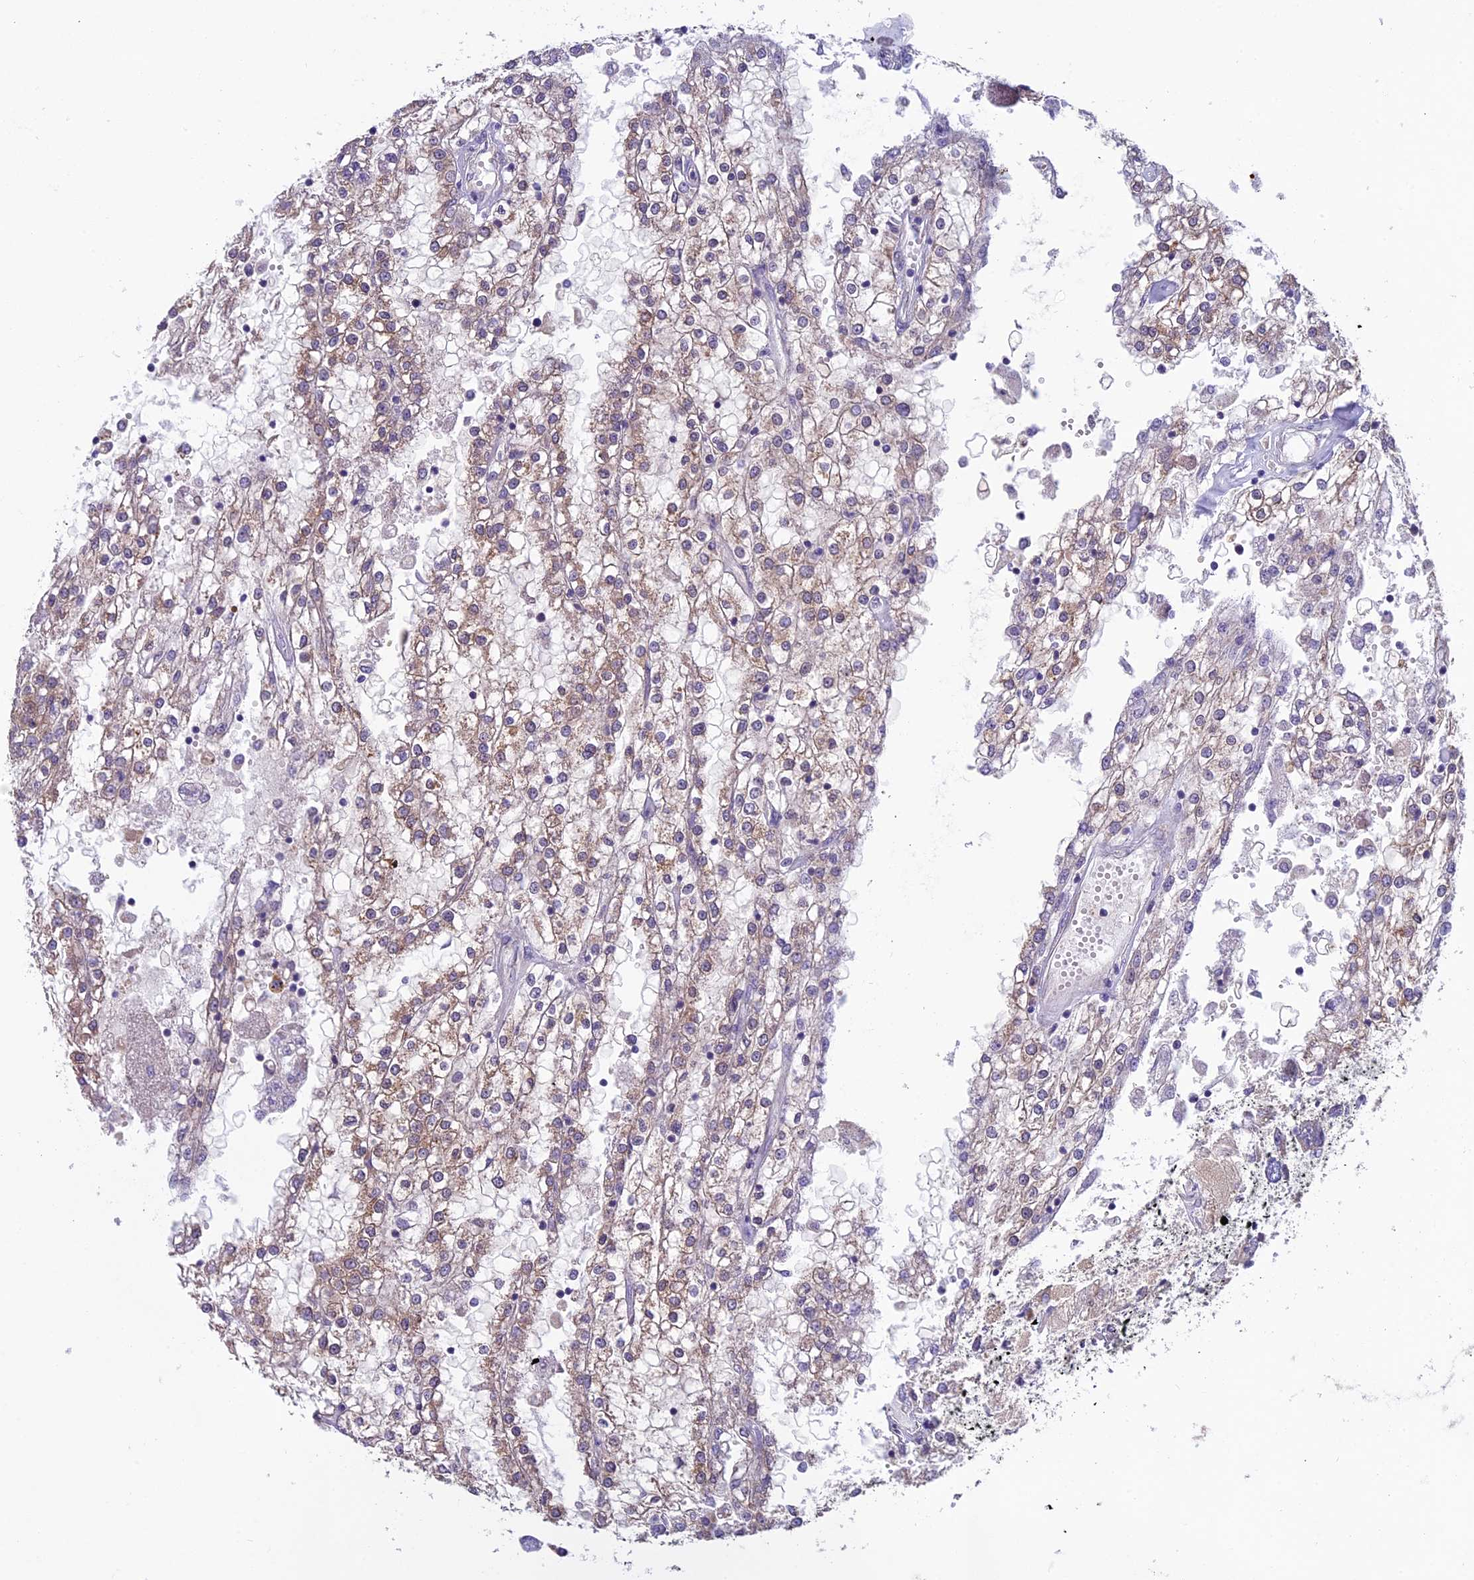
{"staining": {"intensity": "weak", "quantity": "25%-75%", "location": "cytoplasmic/membranous"}, "tissue": "renal cancer", "cell_type": "Tumor cells", "image_type": "cancer", "snomed": [{"axis": "morphology", "description": "Adenocarcinoma, NOS"}, {"axis": "topography", "description": "Kidney"}], "caption": "There is low levels of weak cytoplasmic/membranous expression in tumor cells of renal cancer (adenocarcinoma), as demonstrated by immunohistochemical staining (brown color).", "gene": "DCTN5", "patient": {"sex": "female", "age": 52}}